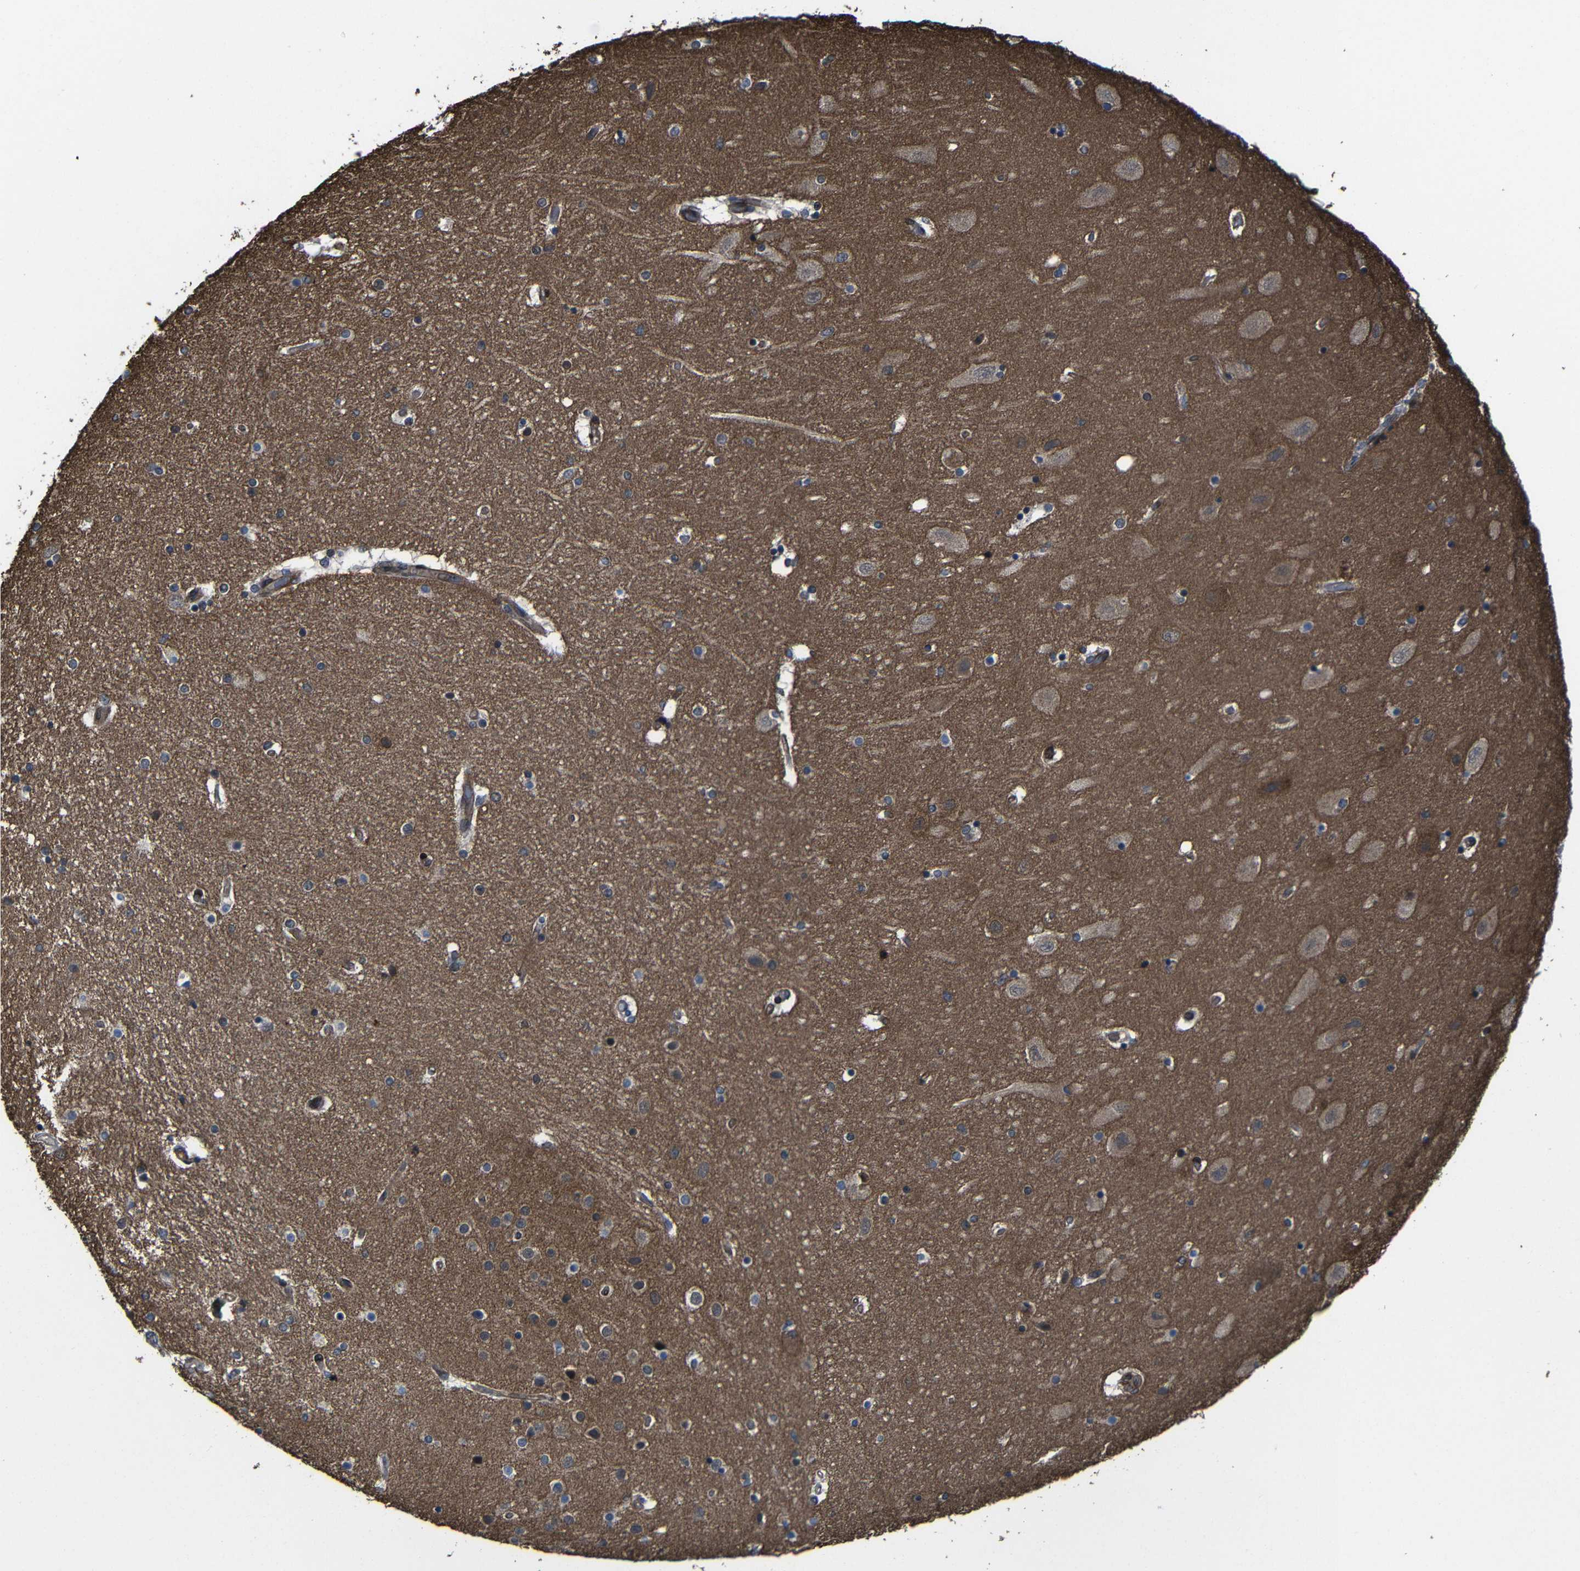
{"staining": {"intensity": "weak", "quantity": ">75%", "location": "cytoplasmic/membranous"}, "tissue": "hippocampus", "cell_type": "Glial cells", "image_type": "normal", "snomed": [{"axis": "morphology", "description": "Normal tissue, NOS"}, {"axis": "topography", "description": "Hippocampus"}], "caption": "A micrograph of human hippocampus stained for a protein displays weak cytoplasmic/membranous brown staining in glial cells. Immunohistochemistry (ihc) stains the protein of interest in brown and the nuclei are stained blue.", "gene": "KIAA0513", "patient": {"sex": "female", "age": 54}}